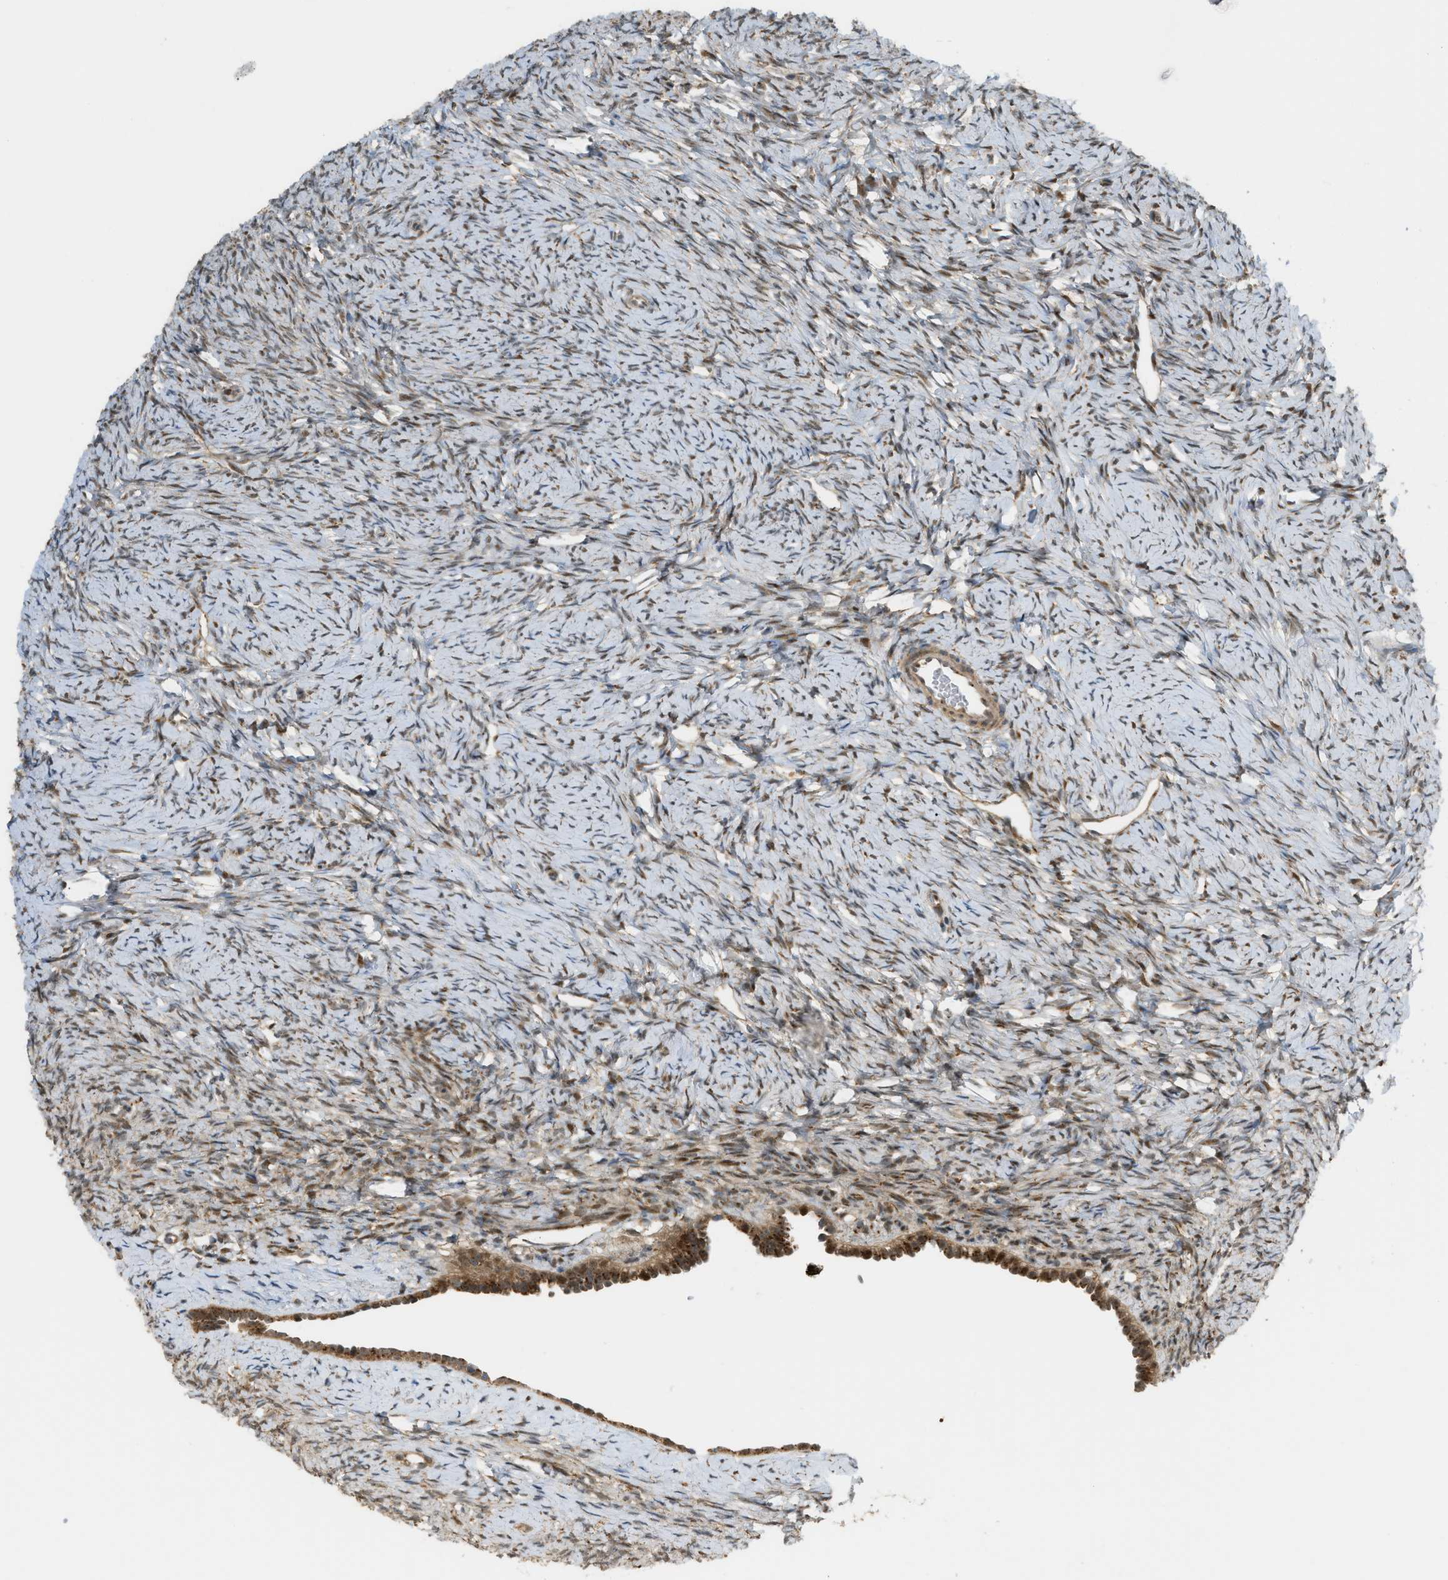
{"staining": {"intensity": "weak", "quantity": "25%-75%", "location": "cytoplasmic/membranous,nuclear"}, "tissue": "ovary", "cell_type": "Ovarian stroma cells", "image_type": "normal", "snomed": [{"axis": "morphology", "description": "Normal tissue, NOS"}, {"axis": "topography", "description": "Ovary"}], "caption": "About 25%-75% of ovarian stroma cells in benign ovary reveal weak cytoplasmic/membranous,nuclear protein staining as visualized by brown immunohistochemical staining.", "gene": "CCDC186", "patient": {"sex": "female", "age": 33}}